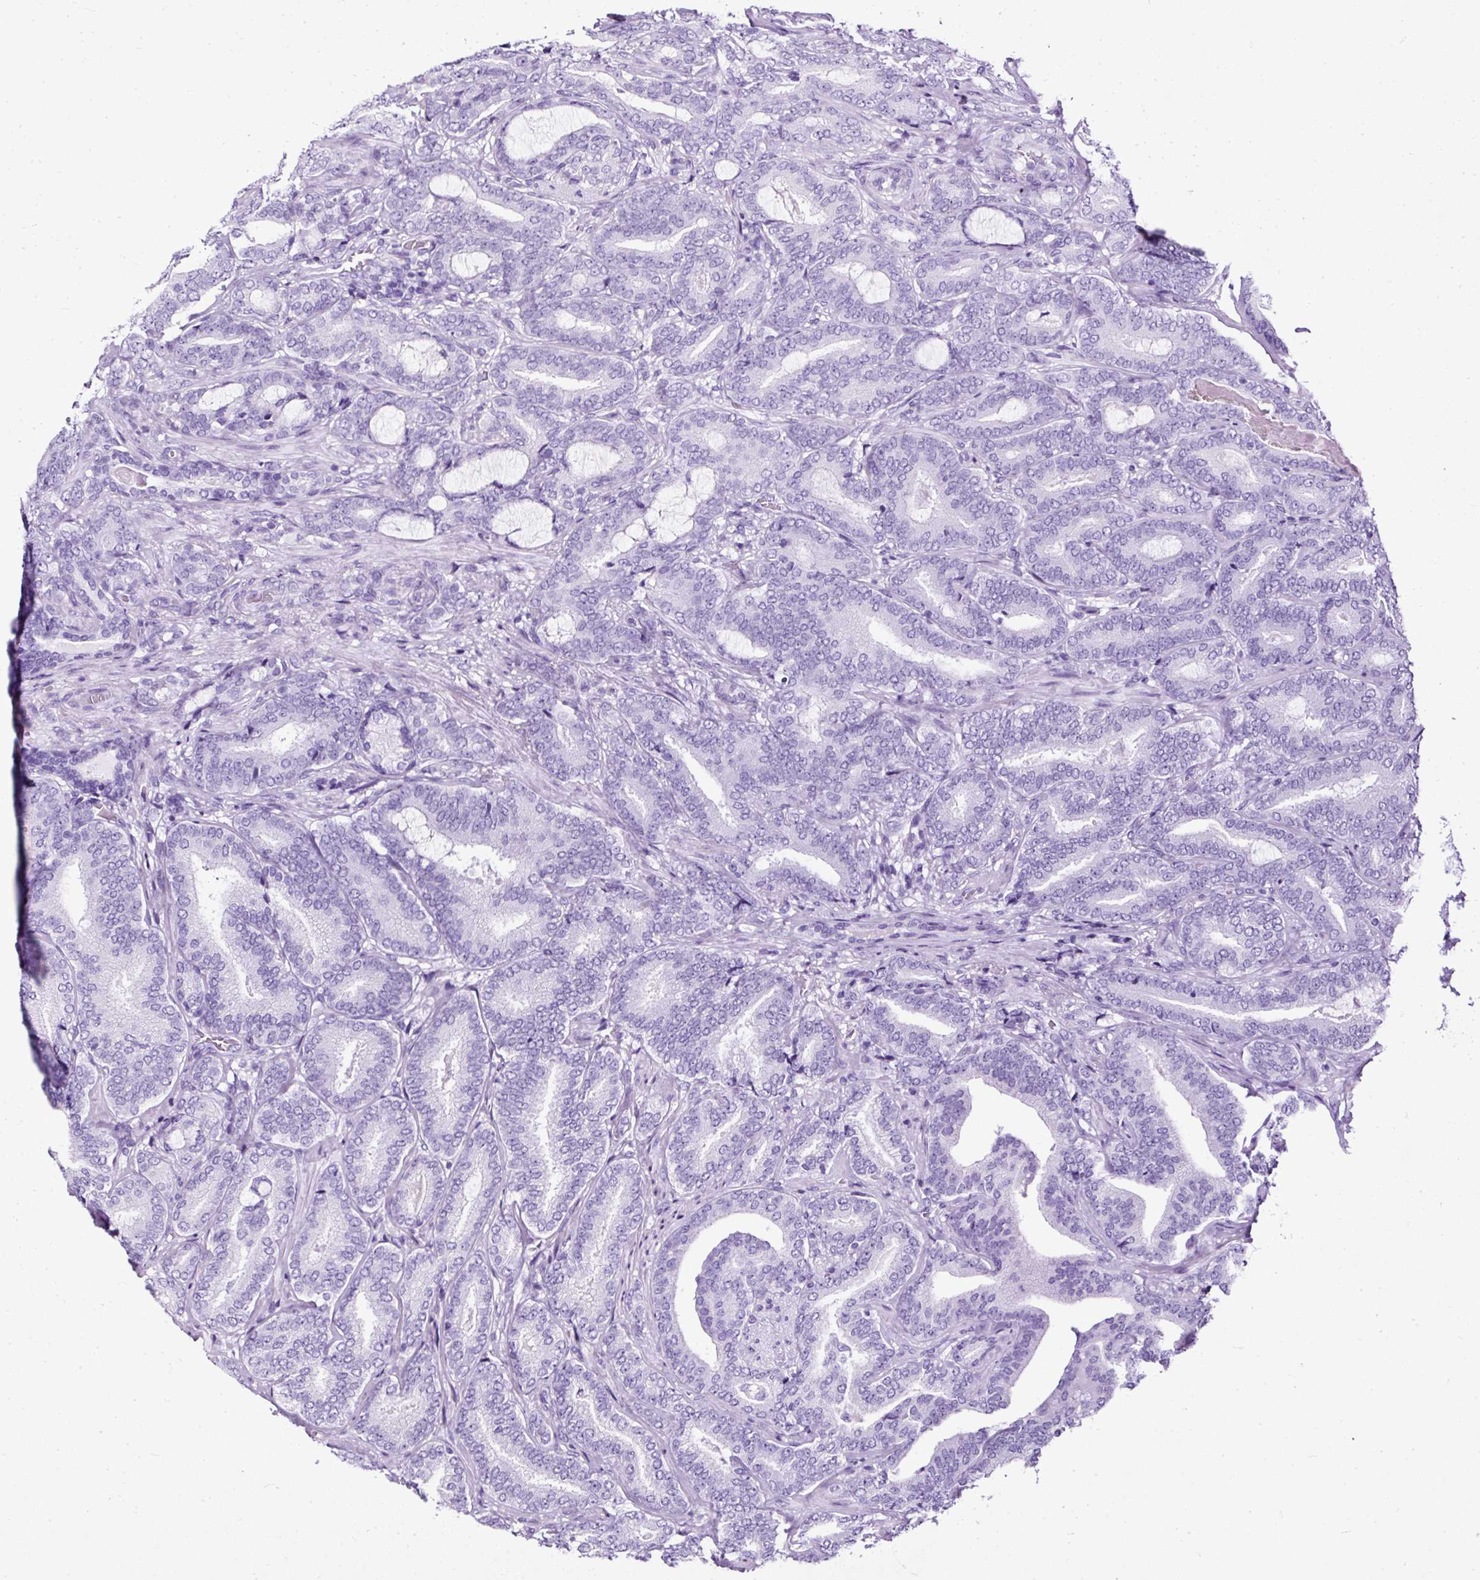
{"staining": {"intensity": "negative", "quantity": "none", "location": "none"}, "tissue": "prostate cancer", "cell_type": "Tumor cells", "image_type": "cancer", "snomed": [{"axis": "morphology", "description": "Adenocarcinoma, Low grade"}, {"axis": "topography", "description": "Prostate and seminal vesicle, NOS"}], "caption": "Immunohistochemistry of human prostate cancer (low-grade adenocarcinoma) exhibits no expression in tumor cells. (DAB (3,3'-diaminobenzidine) immunohistochemistry (IHC) with hematoxylin counter stain).", "gene": "NTS", "patient": {"sex": "male", "age": 61}}